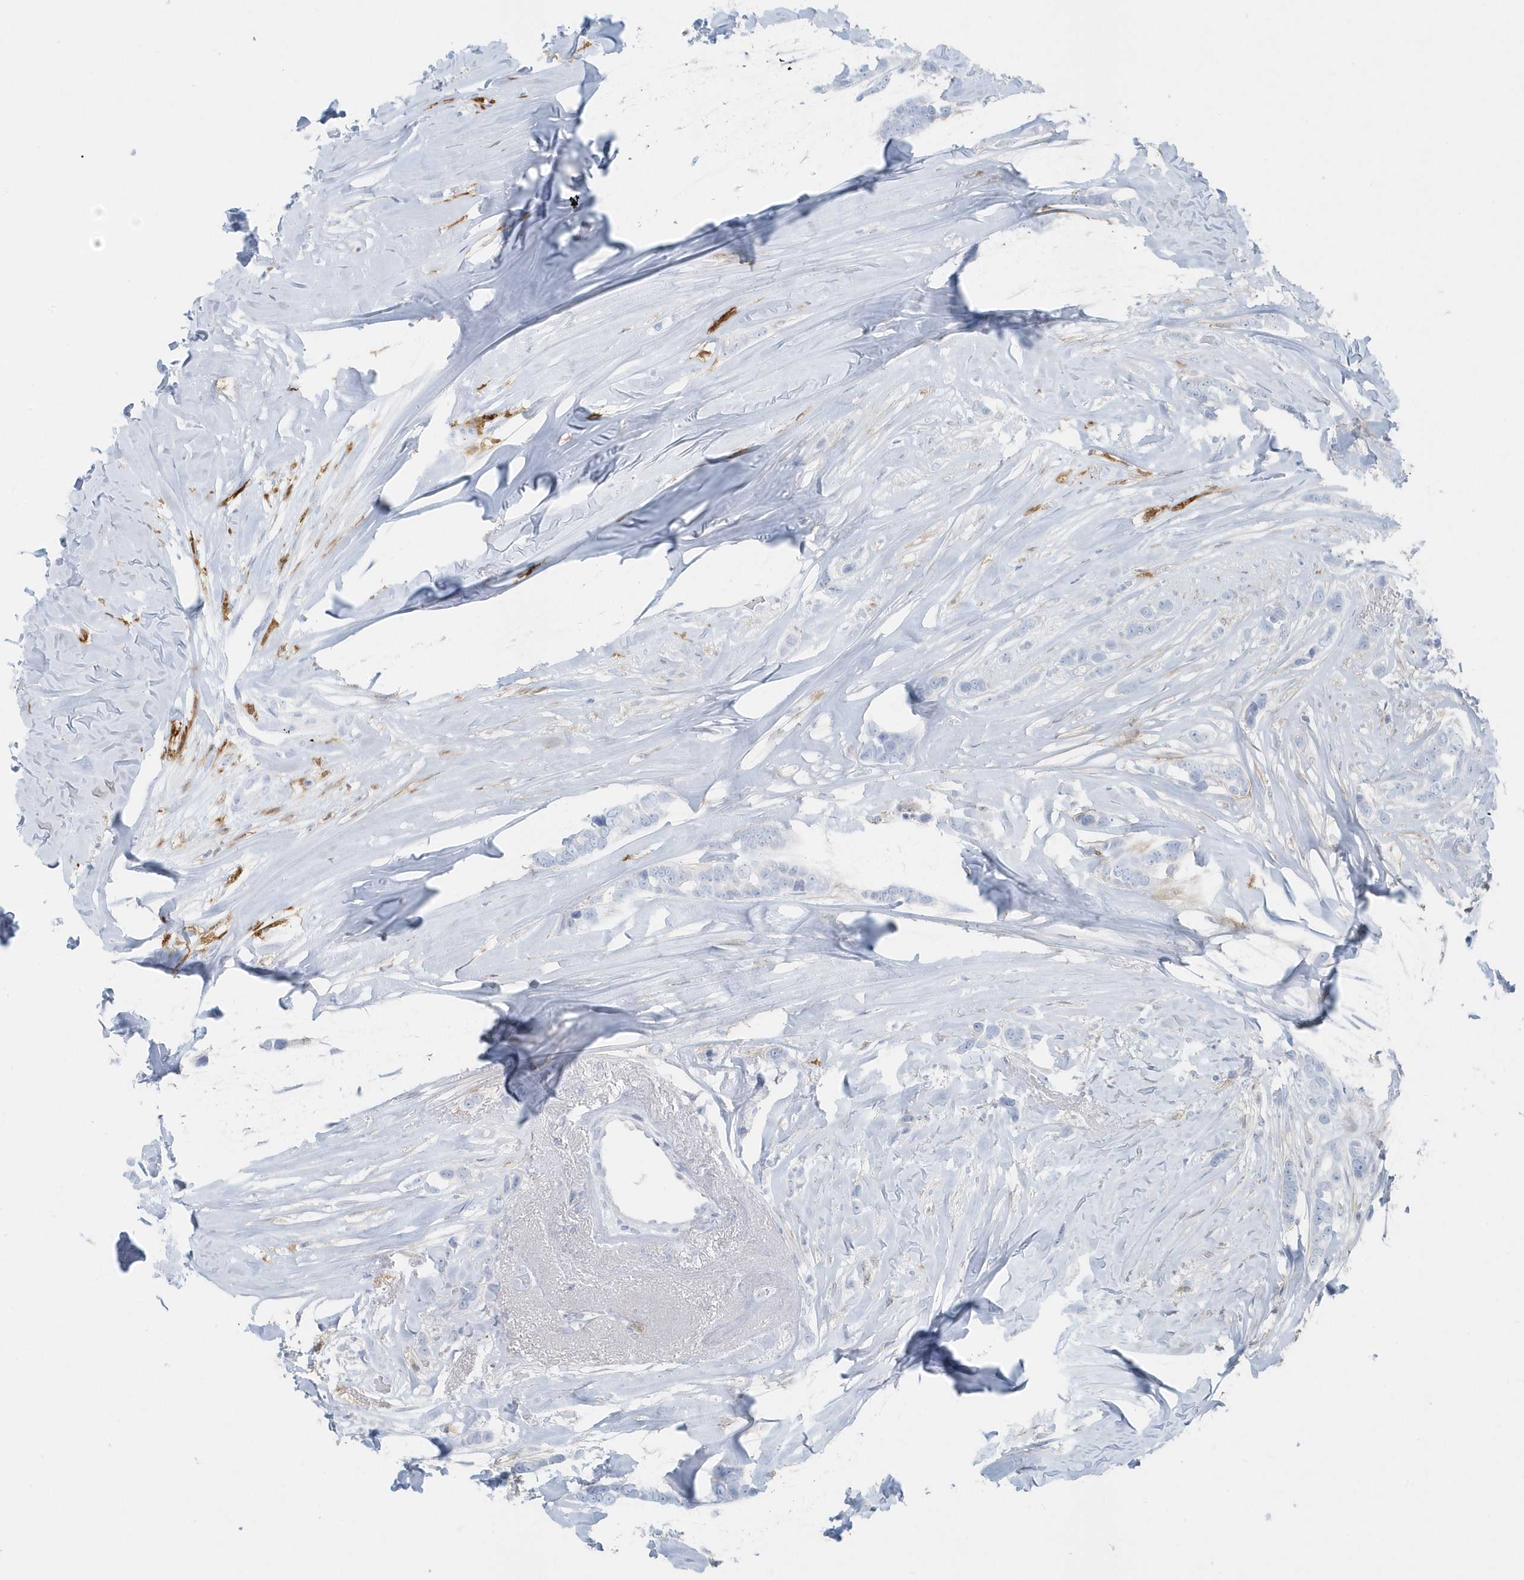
{"staining": {"intensity": "negative", "quantity": "none", "location": "none"}, "tissue": "breast cancer", "cell_type": "Tumor cells", "image_type": "cancer", "snomed": [{"axis": "morphology", "description": "Lobular carcinoma"}, {"axis": "topography", "description": "Breast"}], "caption": "High magnification brightfield microscopy of breast lobular carcinoma stained with DAB (3,3'-diaminobenzidine) (brown) and counterstained with hematoxylin (blue): tumor cells show no significant positivity. (DAB (3,3'-diaminobenzidine) immunohistochemistry visualized using brightfield microscopy, high magnification).", "gene": "FAM98A", "patient": {"sex": "female", "age": 51}}